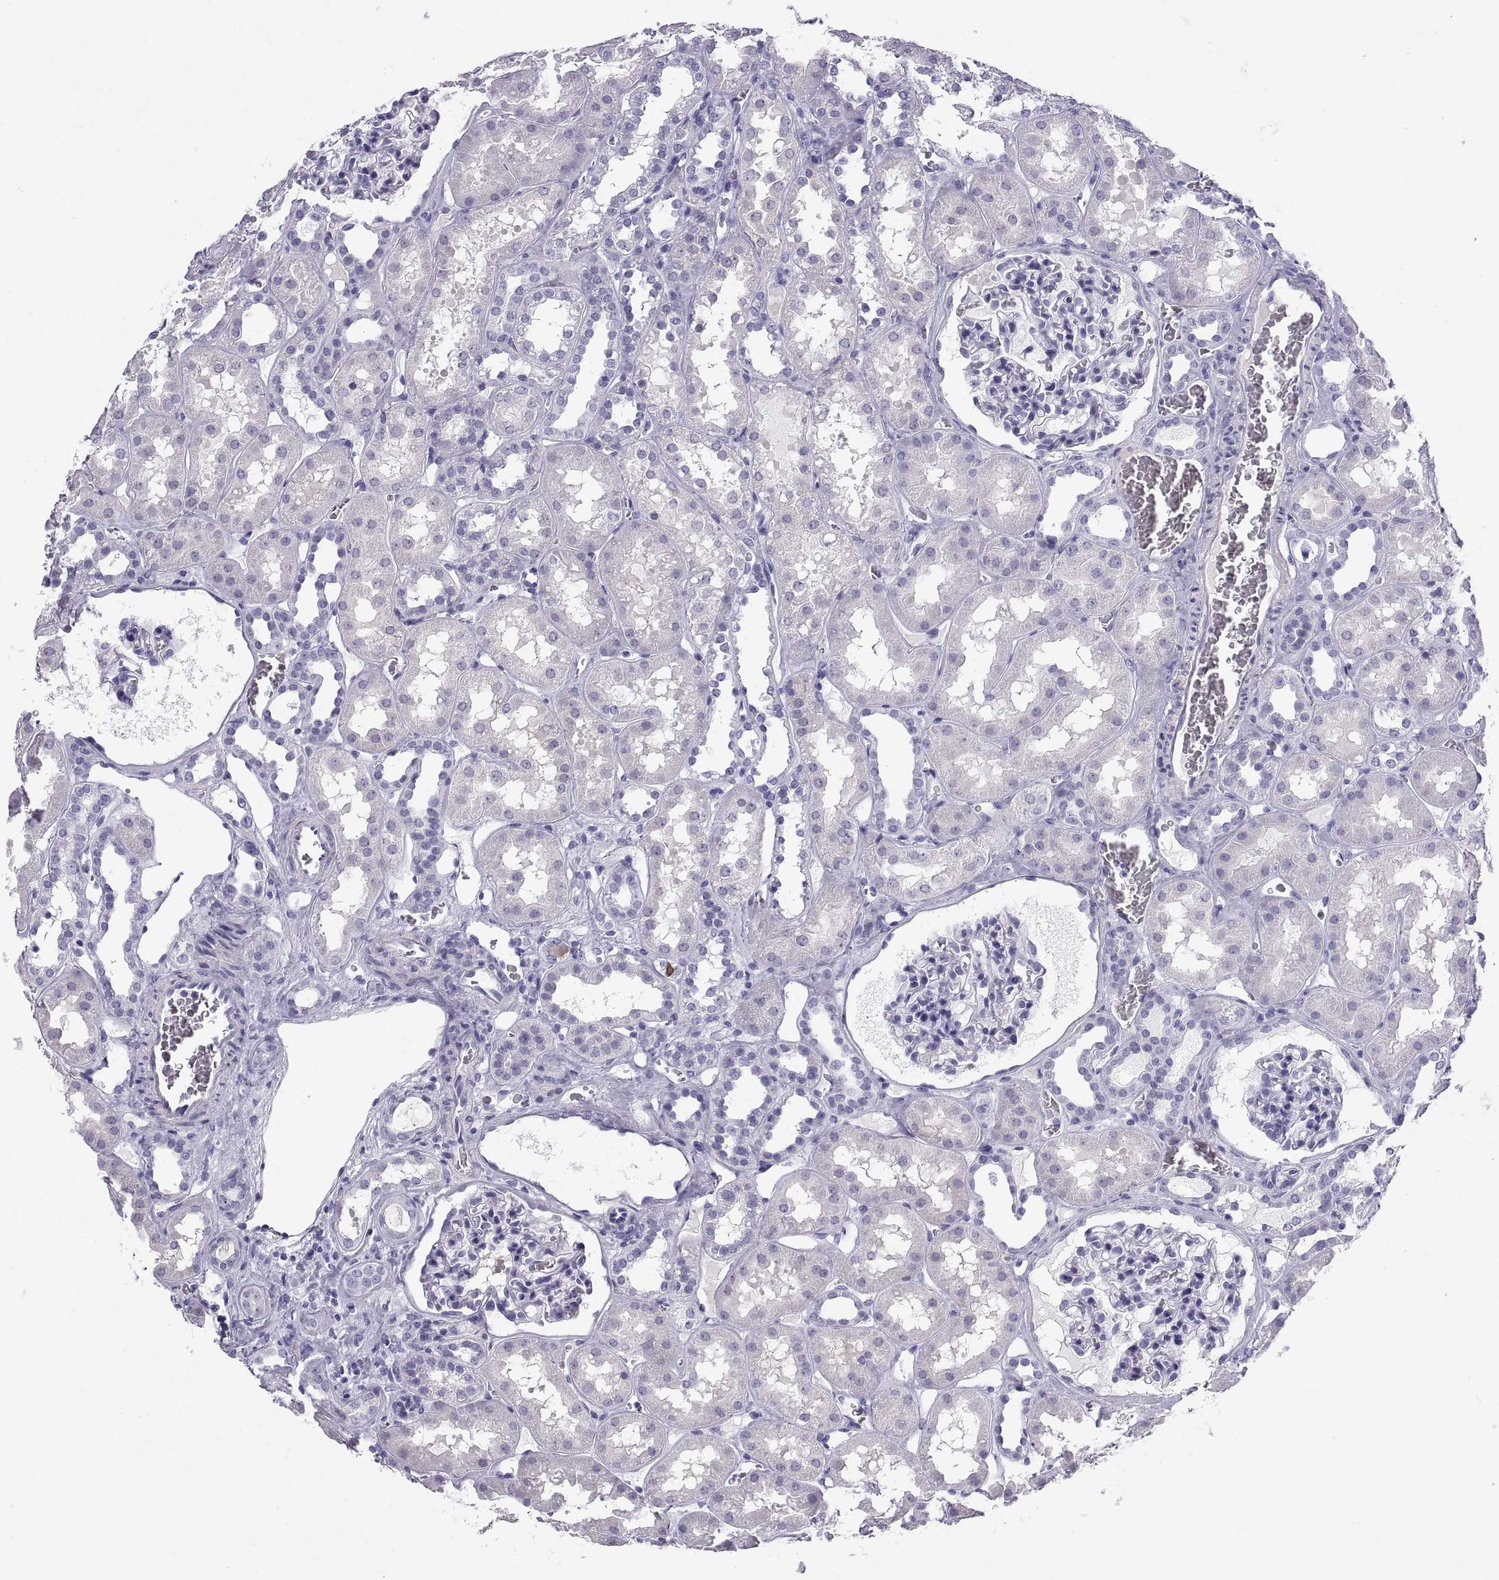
{"staining": {"intensity": "negative", "quantity": "none", "location": "none"}, "tissue": "kidney", "cell_type": "Cells in glomeruli", "image_type": "normal", "snomed": [{"axis": "morphology", "description": "Normal tissue, NOS"}, {"axis": "topography", "description": "Kidney"}], "caption": "High power microscopy micrograph of an IHC image of unremarkable kidney, revealing no significant positivity in cells in glomeruli. (IHC, brightfield microscopy, high magnification).", "gene": "CT47A10", "patient": {"sex": "female", "age": 41}}